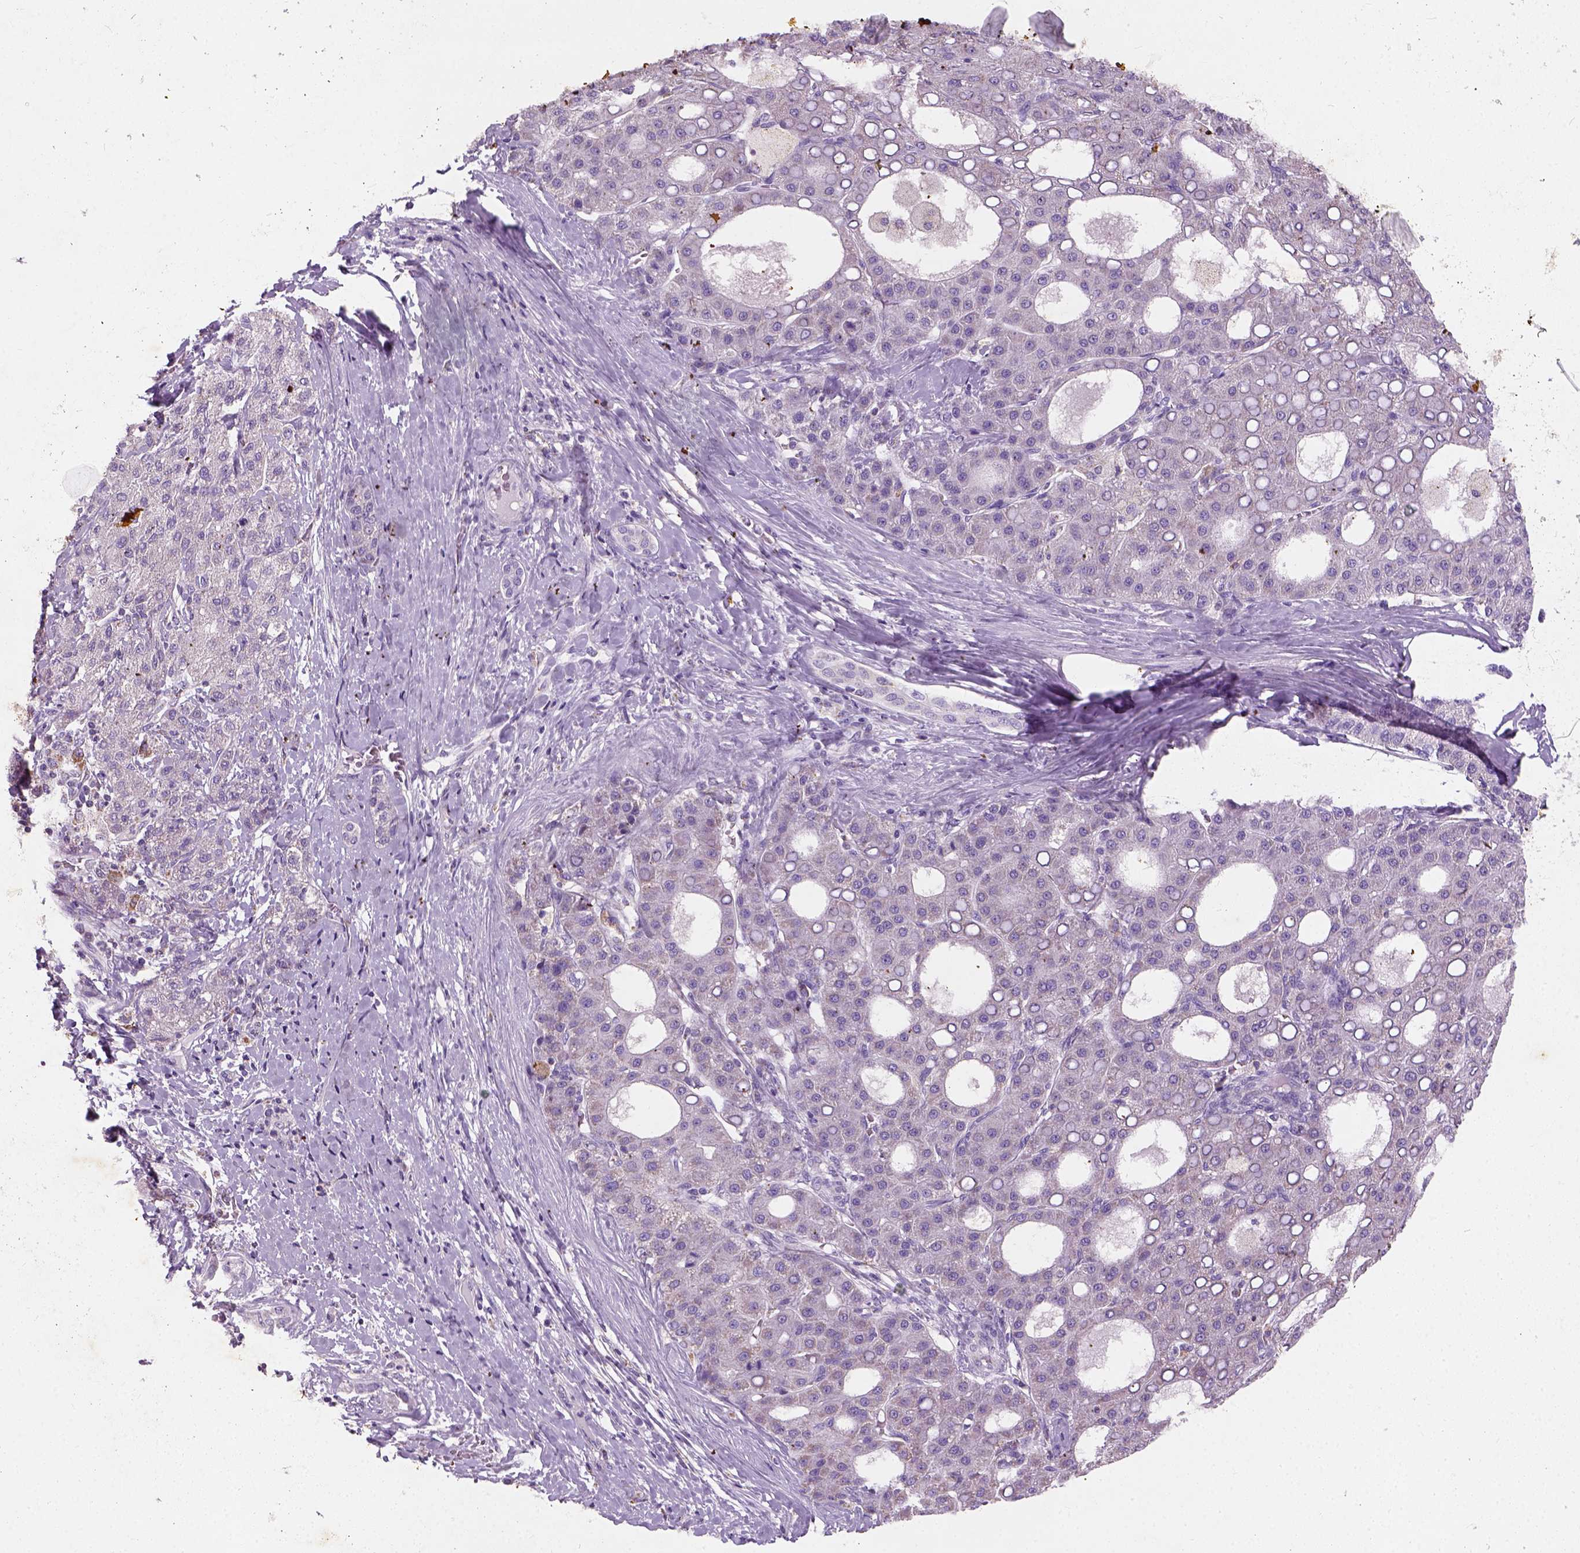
{"staining": {"intensity": "negative", "quantity": "none", "location": "none"}, "tissue": "liver cancer", "cell_type": "Tumor cells", "image_type": "cancer", "snomed": [{"axis": "morphology", "description": "Carcinoma, Hepatocellular, NOS"}, {"axis": "topography", "description": "Liver"}], "caption": "Tumor cells are negative for brown protein staining in liver cancer (hepatocellular carcinoma). (Brightfield microscopy of DAB (3,3'-diaminobenzidine) immunohistochemistry at high magnification).", "gene": "CHODL", "patient": {"sex": "male", "age": 65}}